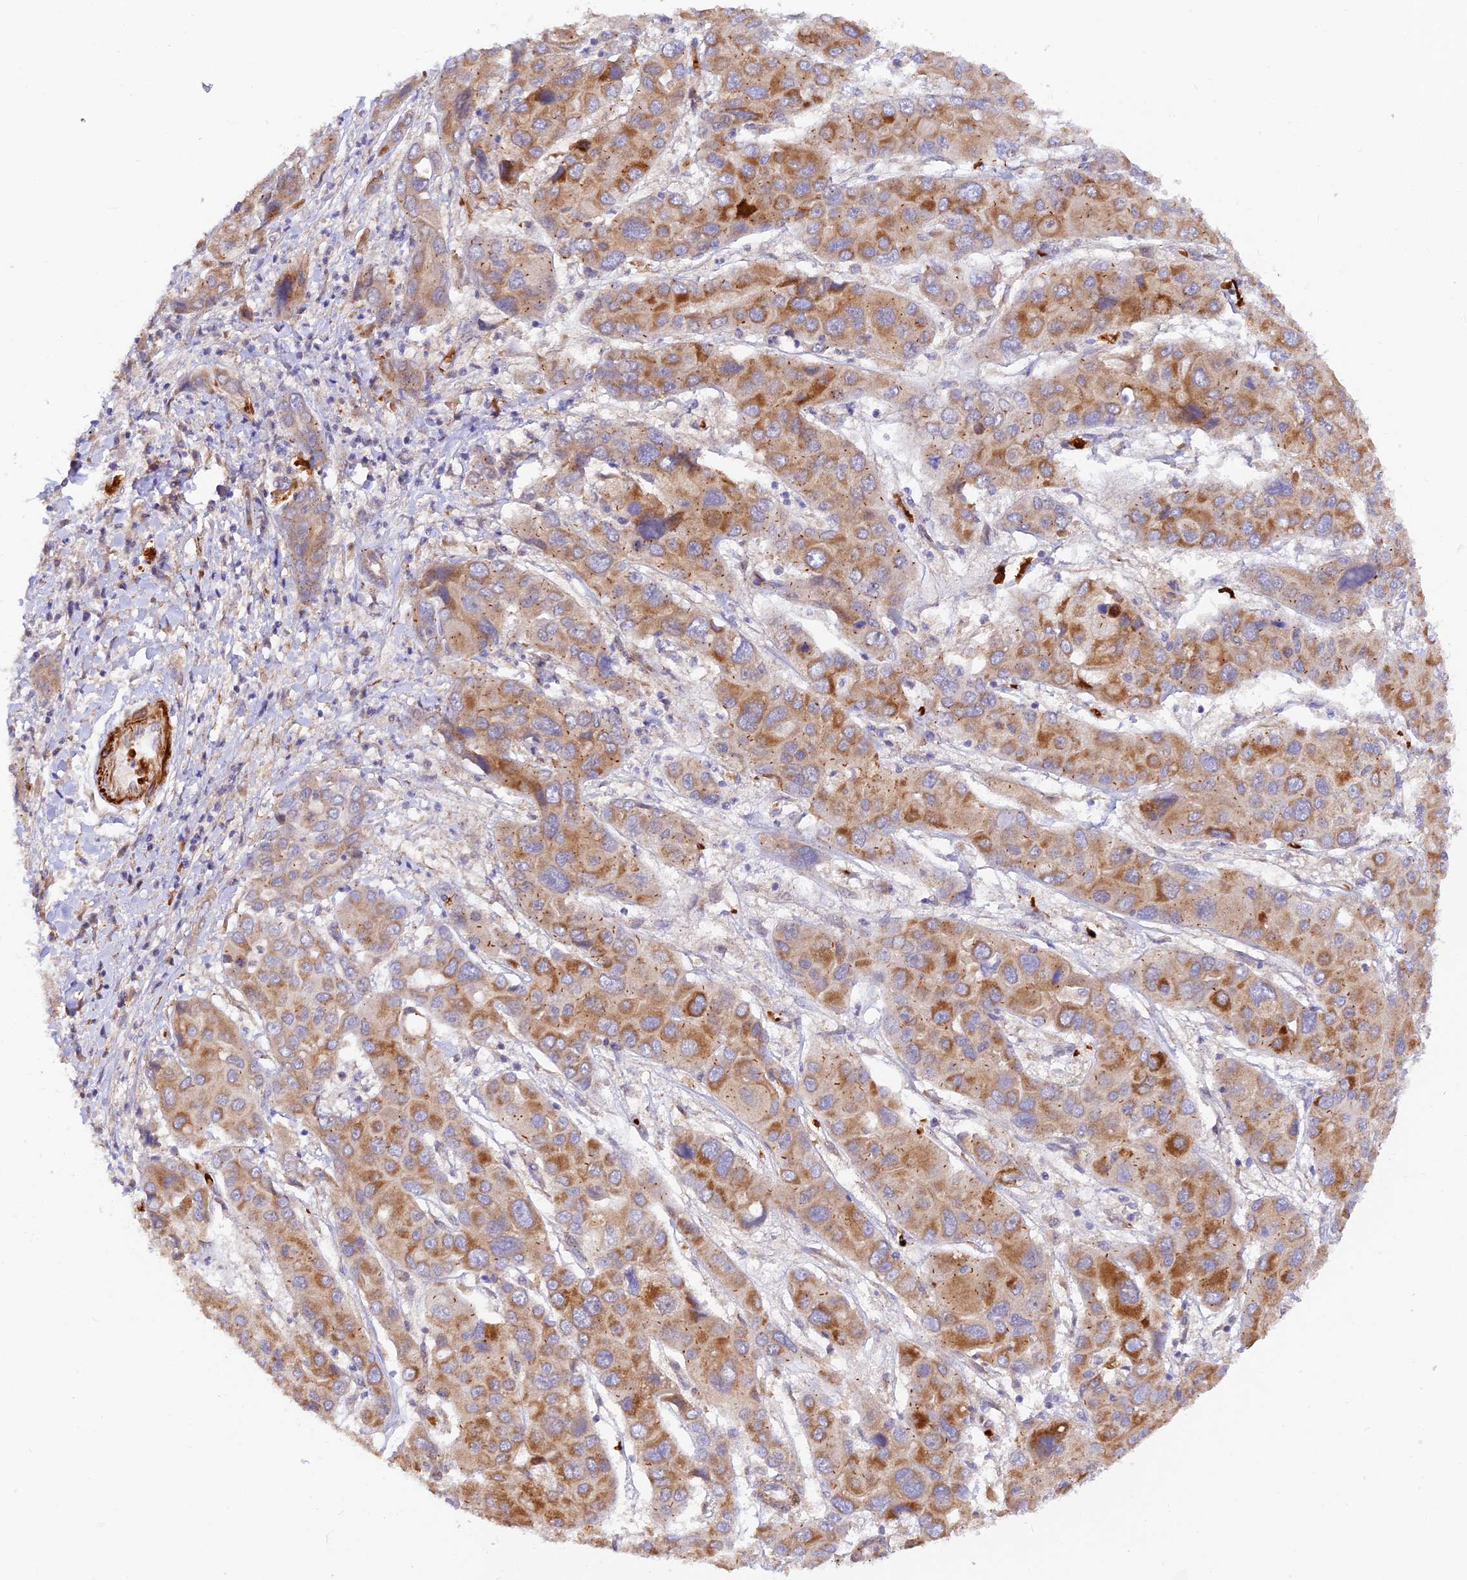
{"staining": {"intensity": "moderate", "quantity": ">75%", "location": "cytoplasmic/membranous"}, "tissue": "liver cancer", "cell_type": "Tumor cells", "image_type": "cancer", "snomed": [{"axis": "morphology", "description": "Cholangiocarcinoma"}, {"axis": "topography", "description": "Liver"}], "caption": "Cholangiocarcinoma (liver) stained for a protein displays moderate cytoplasmic/membranous positivity in tumor cells.", "gene": "WDFY4", "patient": {"sex": "male", "age": 67}}